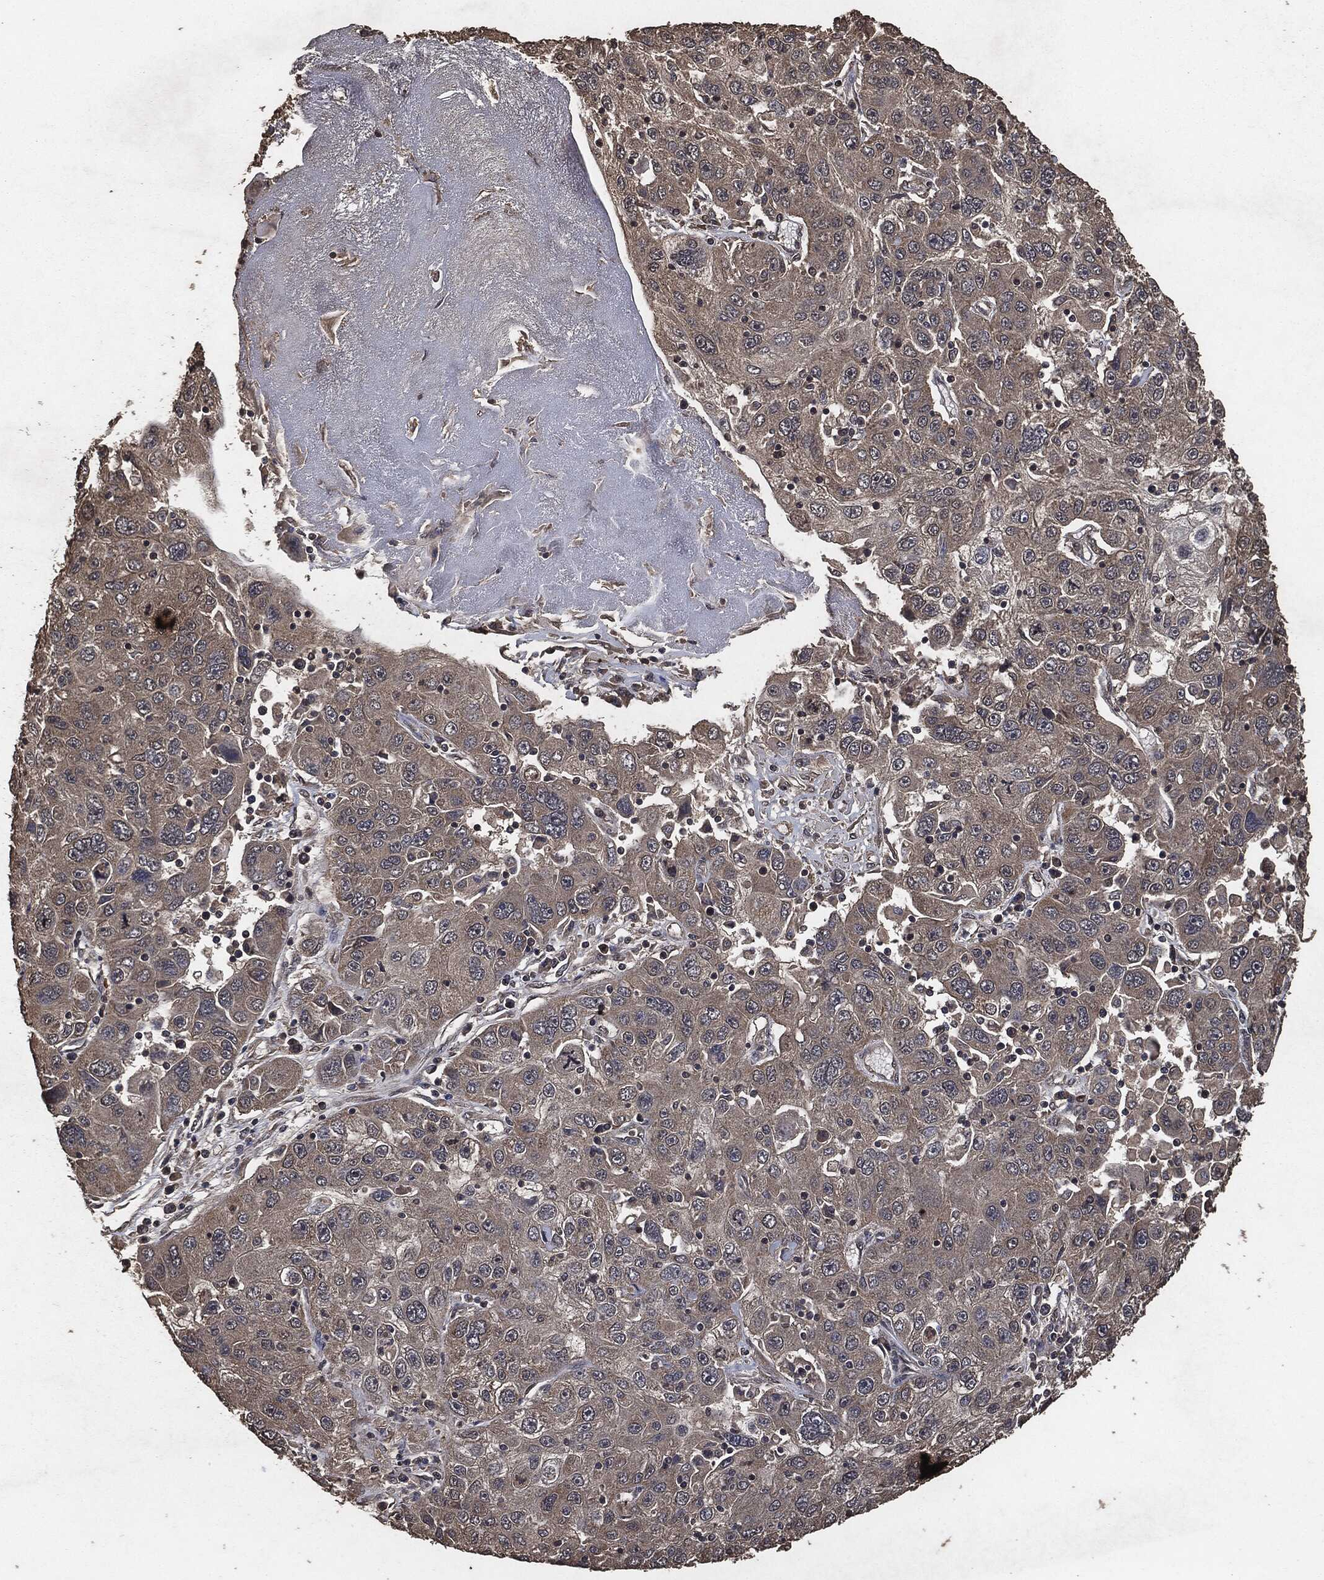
{"staining": {"intensity": "weak", "quantity": "<25%", "location": "cytoplasmic/membranous"}, "tissue": "stomach cancer", "cell_type": "Tumor cells", "image_type": "cancer", "snomed": [{"axis": "morphology", "description": "Adenocarcinoma, NOS"}, {"axis": "topography", "description": "Stomach"}], "caption": "IHC histopathology image of stomach cancer (adenocarcinoma) stained for a protein (brown), which exhibits no expression in tumor cells. (Immunohistochemistry, brightfield microscopy, high magnification).", "gene": "AKT1S1", "patient": {"sex": "male", "age": 56}}